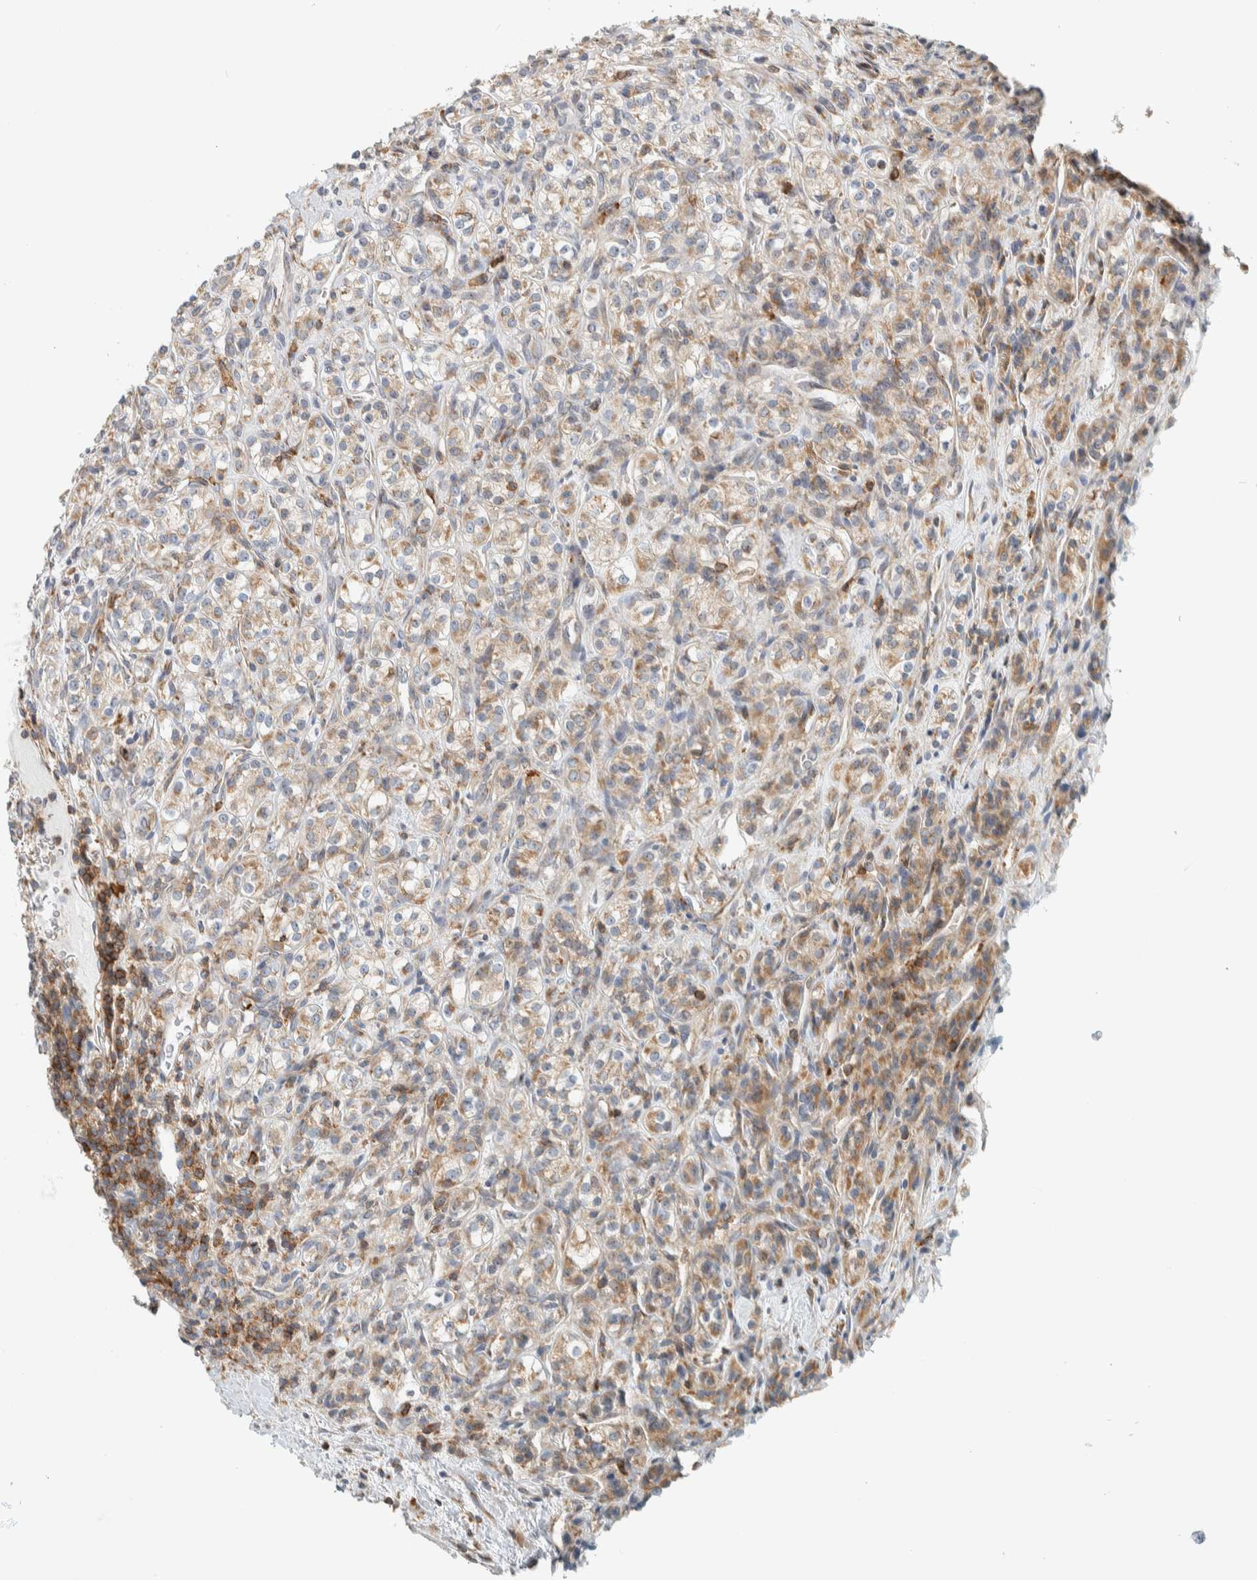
{"staining": {"intensity": "weak", "quantity": "25%-75%", "location": "cytoplasmic/membranous"}, "tissue": "renal cancer", "cell_type": "Tumor cells", "image_type": "cancer", "snomed": [{"axis": "morphology", "description": "Adenocarcinoma, NOS"}, {"axis": "topography", "description": "Kidney"}], "caption": "Tumor cells demonstrate low levels of weak cytoplasmic/membranous positivity in about 25%-75% of cells in adenocarcinoma (renal).", "gene": "CCDC57", "patient": {"sex": "male", "age": 77}}